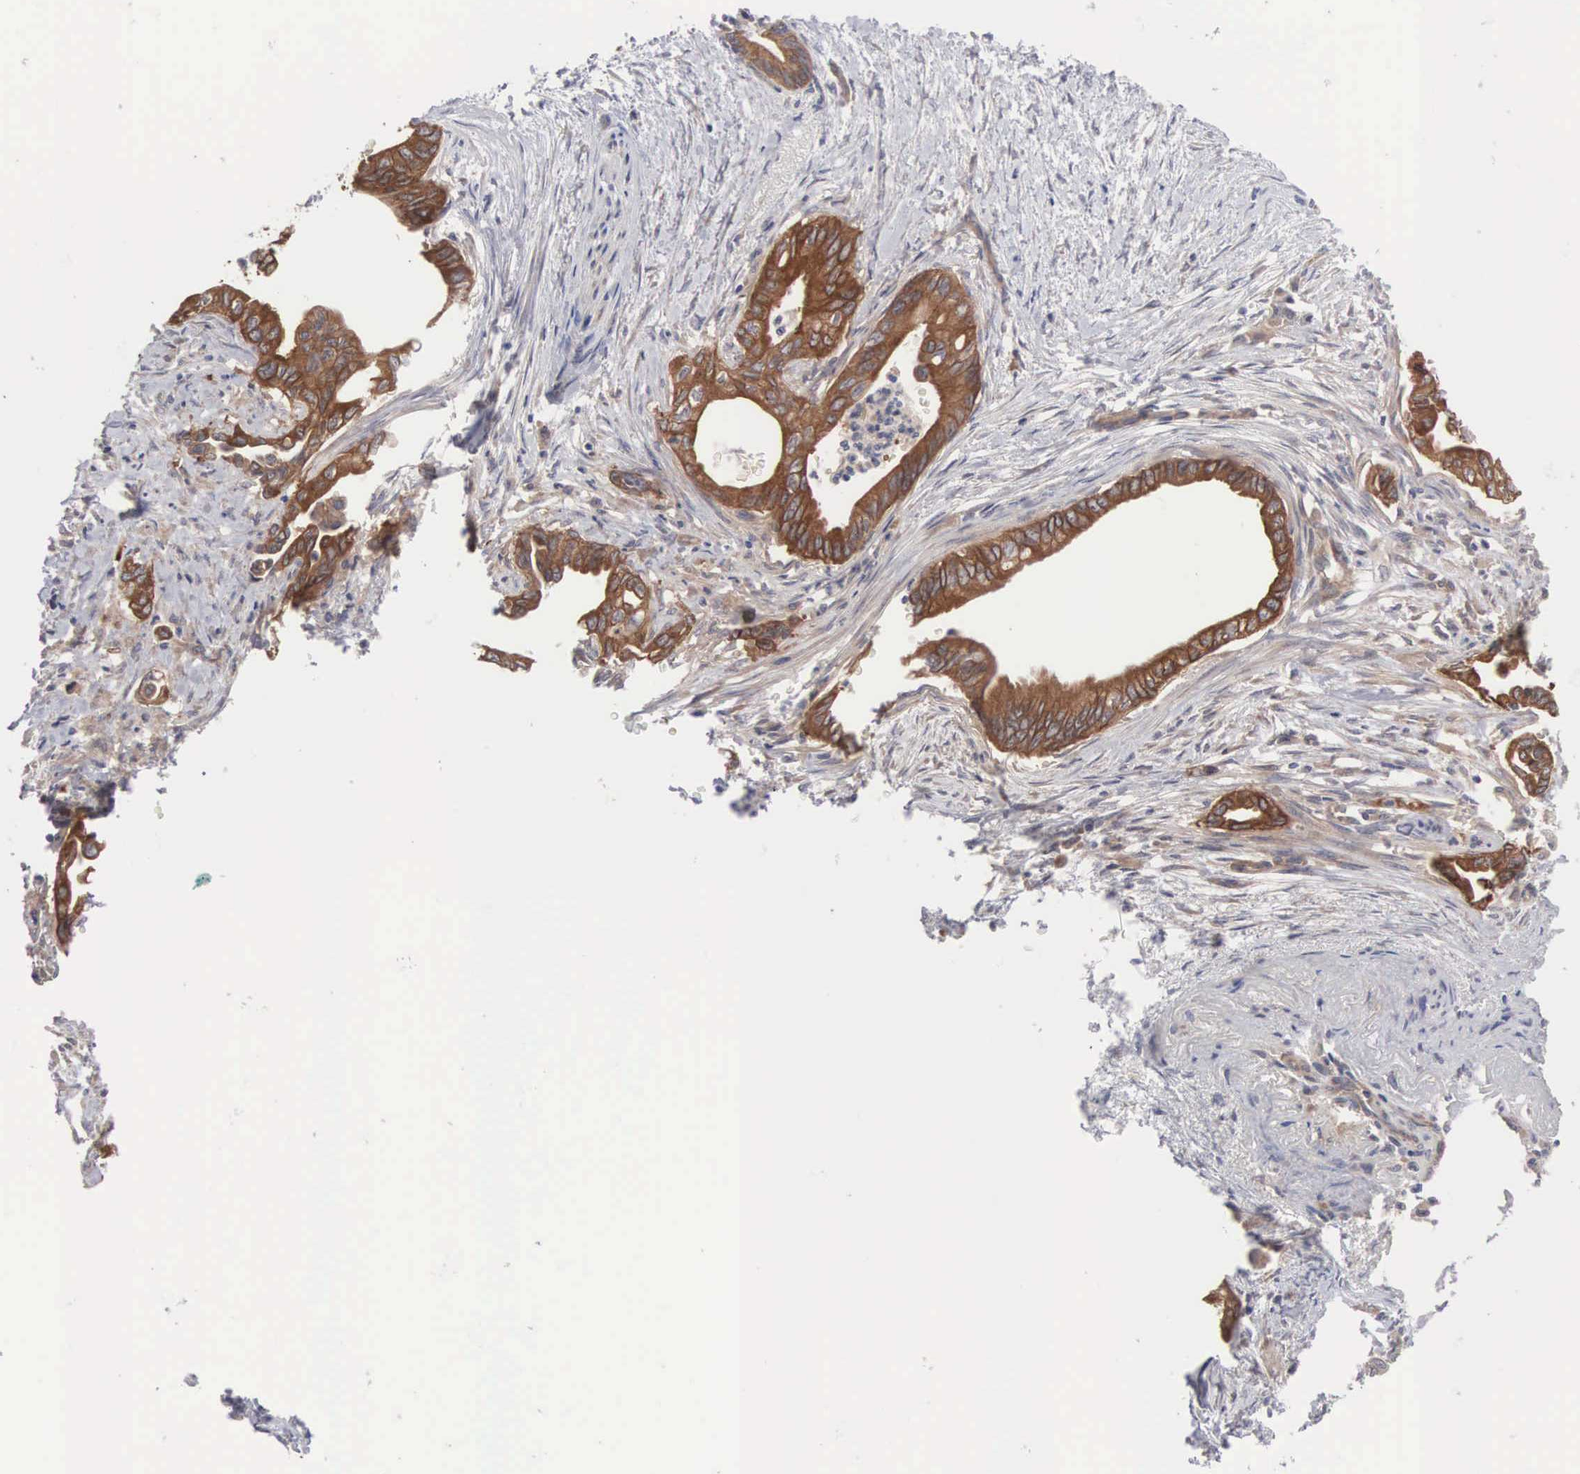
{"staining": {"intensity": "strong", "quantity": ">75%", "location": "cytoplasmic/membranous"}, "tissue": "pancreatic cancer", "cell_type": "Tumor cells", "image_type": "cancer", "snomed": [{"axis": "morphology", "description": "Adenocarcinoma, NOS"}, {"axis": "topography", "description": "Pancreas"}], "caption": "Immunohistochemical staining of human pancreatic cancer shows high levels of strong cytoplasmic/membranous protein positivity in about >75% of tumor cells. The protein is stained brown, and the nuclei are stained in blue (DAB (3,3'-diaminobenzidine) IHC with brightfield microscopy, high magnification).", "gene": "INF2", "patient": {"sex": "female", "age": 66}}